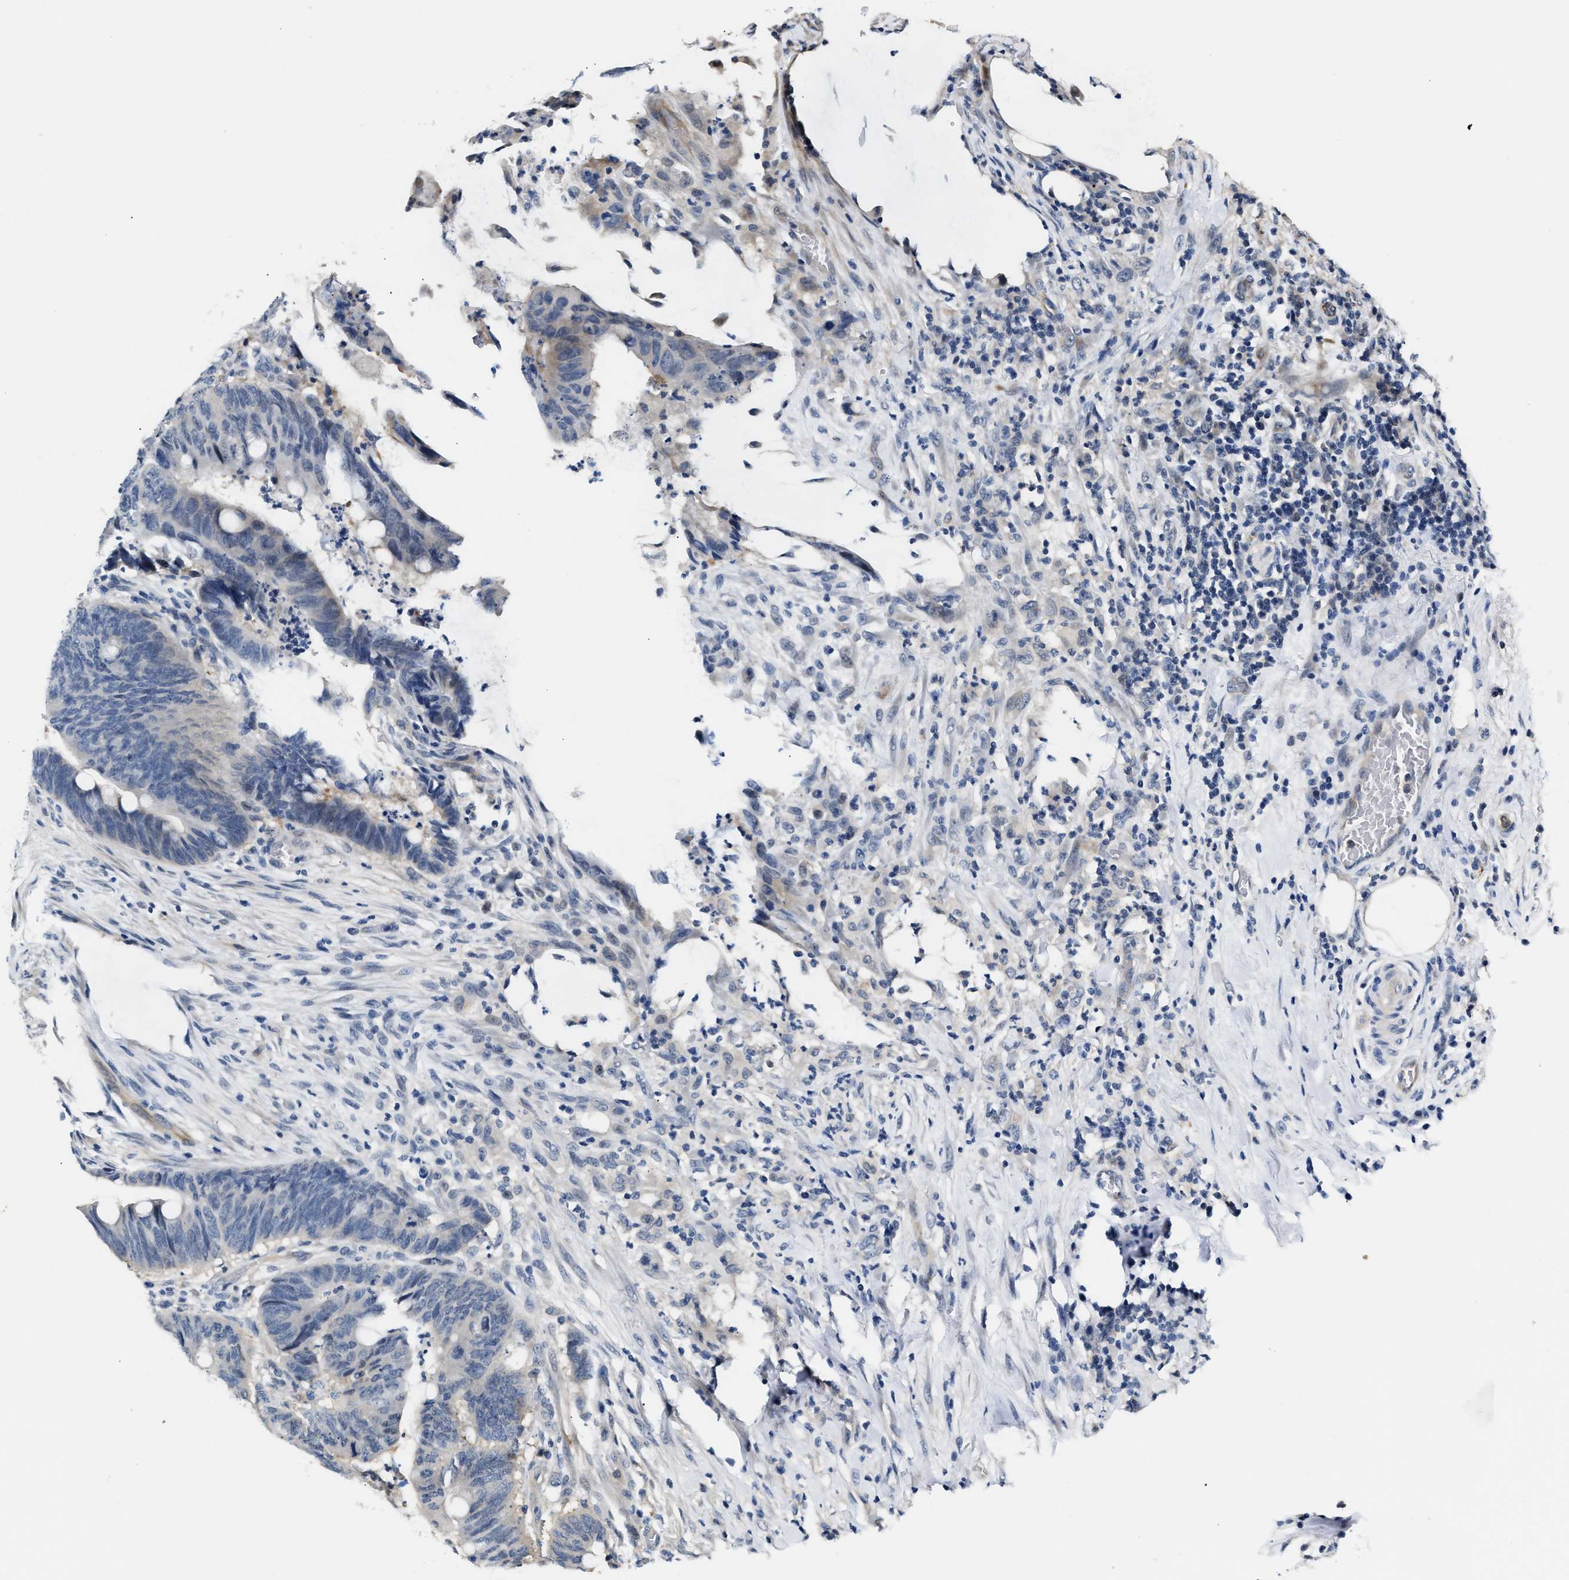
{"staining": {"intensity": "negative", "quantity": "none", "location": "none"}, "tissue": "colorectal cancer", "cell_type": "Tumor cells", "image_type": "cancer", "snomed": [{"axis": "morphology", "description": "Normal tissue, NOS"}, {"axis": "morphology", "description": "Adenocarcinoma, NOS"}, {"axis": "topography", "description": "Rectum"}, {"axis": "topography", "description": "Peripheral nerve tissue"}], "caption": "High magnification brightfield microscopy of colorectal cancer (adenocarcinoma) stained with DAB (brown) and counterstained with hematoxylin (blue): tumor cells show no significant staining. The staining was performed using DAB (3,3'-diaminobenzidine) to visualize the protein expression in brown, while the nuclei were stained in blue with hematoxylin (Magnification: 20x).", "gene": "TUT7", "patient": {"sex": "male", "age": 92}}